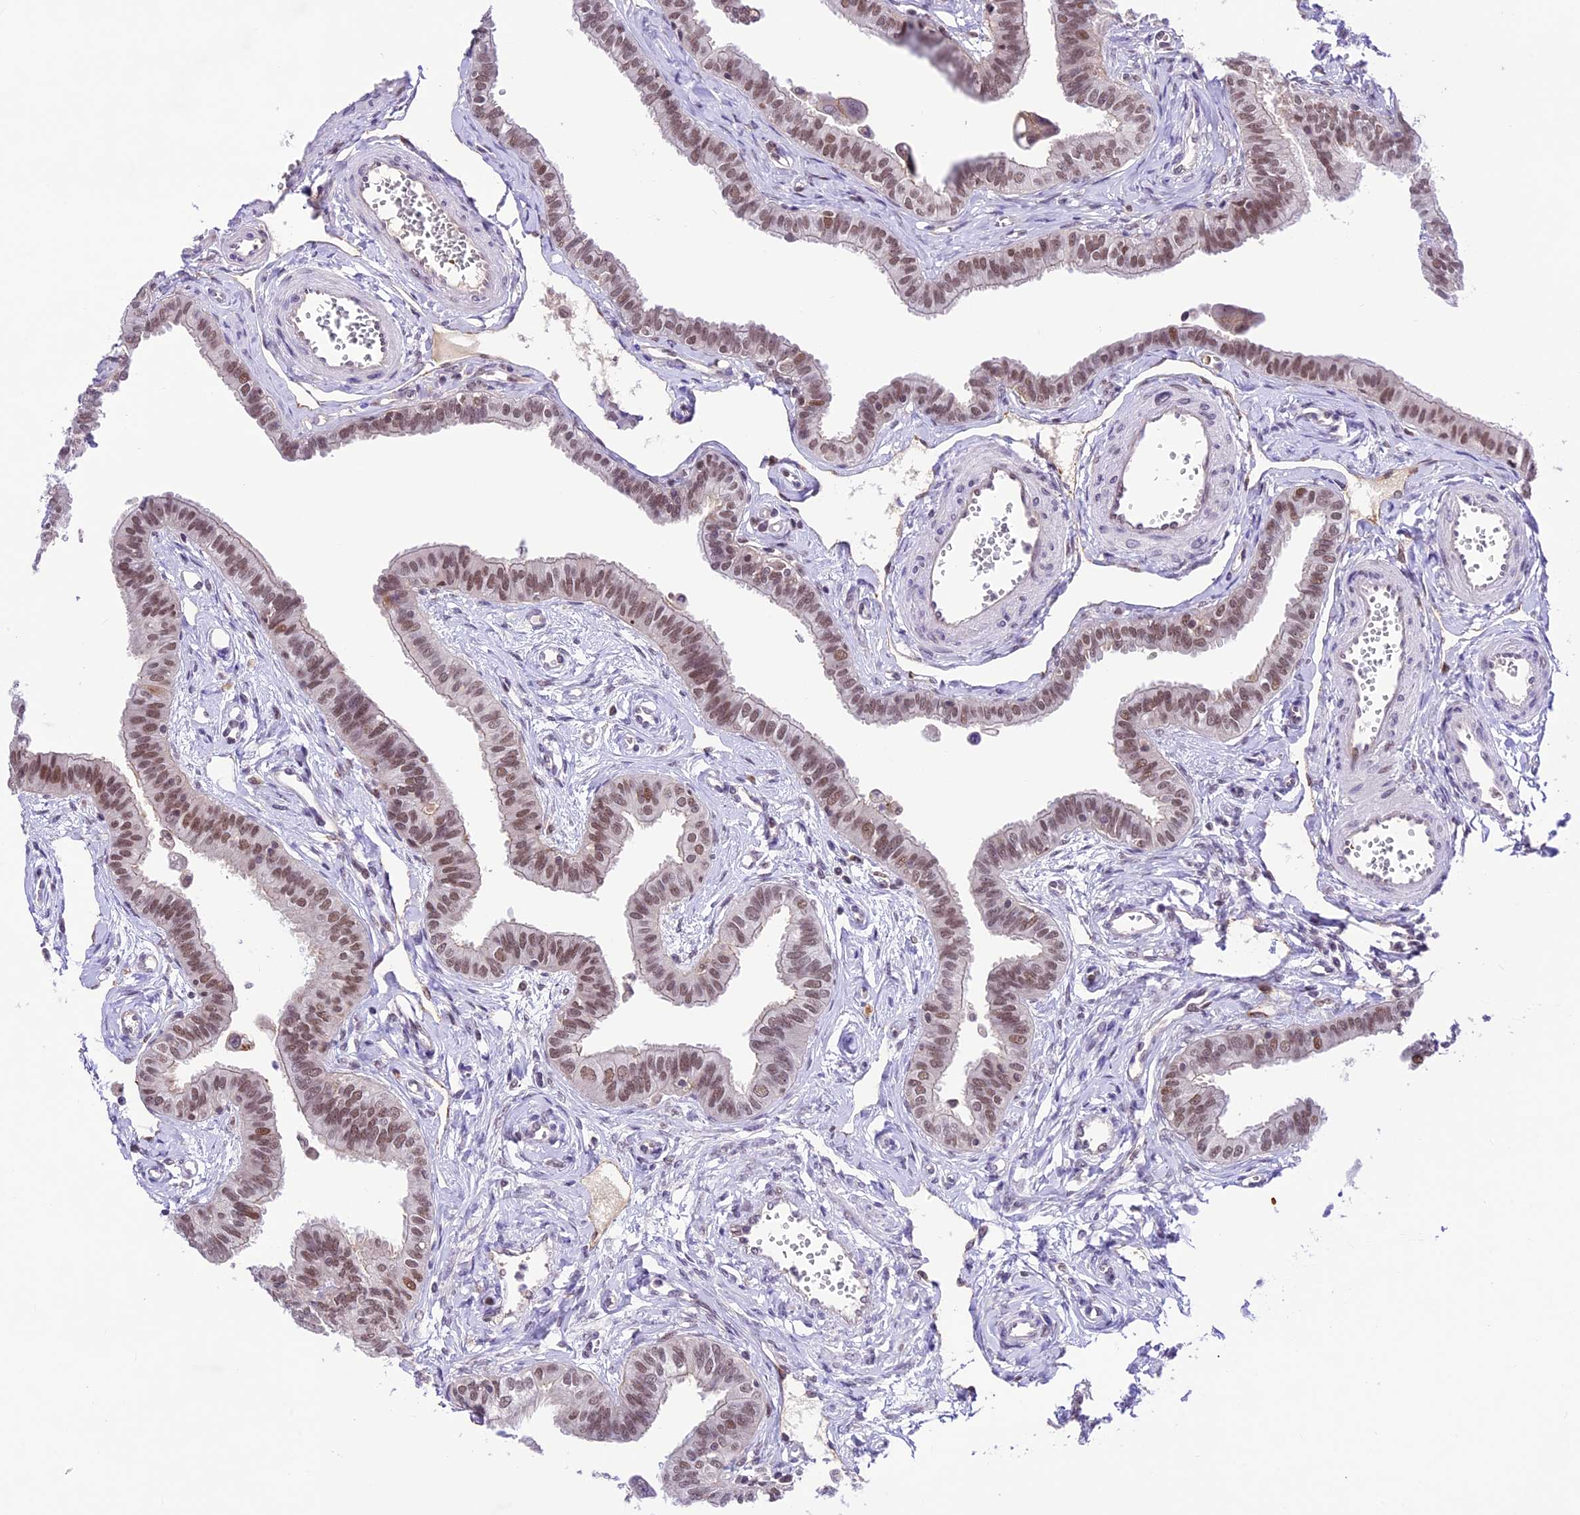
{"staining": {"intensity": "moderate", "quantity": ">75%", "location": "nuclear"}, "tissue": "fallopian tube", "cell_type": "Glandular cells", "image_type": "normal", "snomed": [{"axis": "morphology", "description": "Normal tissue, NOS"}, {"axis": "morphology", "description": "Carcinoma, NOS"}, {"axis": "topography", "description": "Fallopian tube"}, {"axis": "topography", "description": "Ovary"}], "caption": "Immunohistochemical staining of normal human fallopian tube exhibits >75% levels of moderate nuclear protein staining in approximately >75% of glandular cells.", "gene": "SHKBP1", "patient": {"sex": "female", "age": 59}}